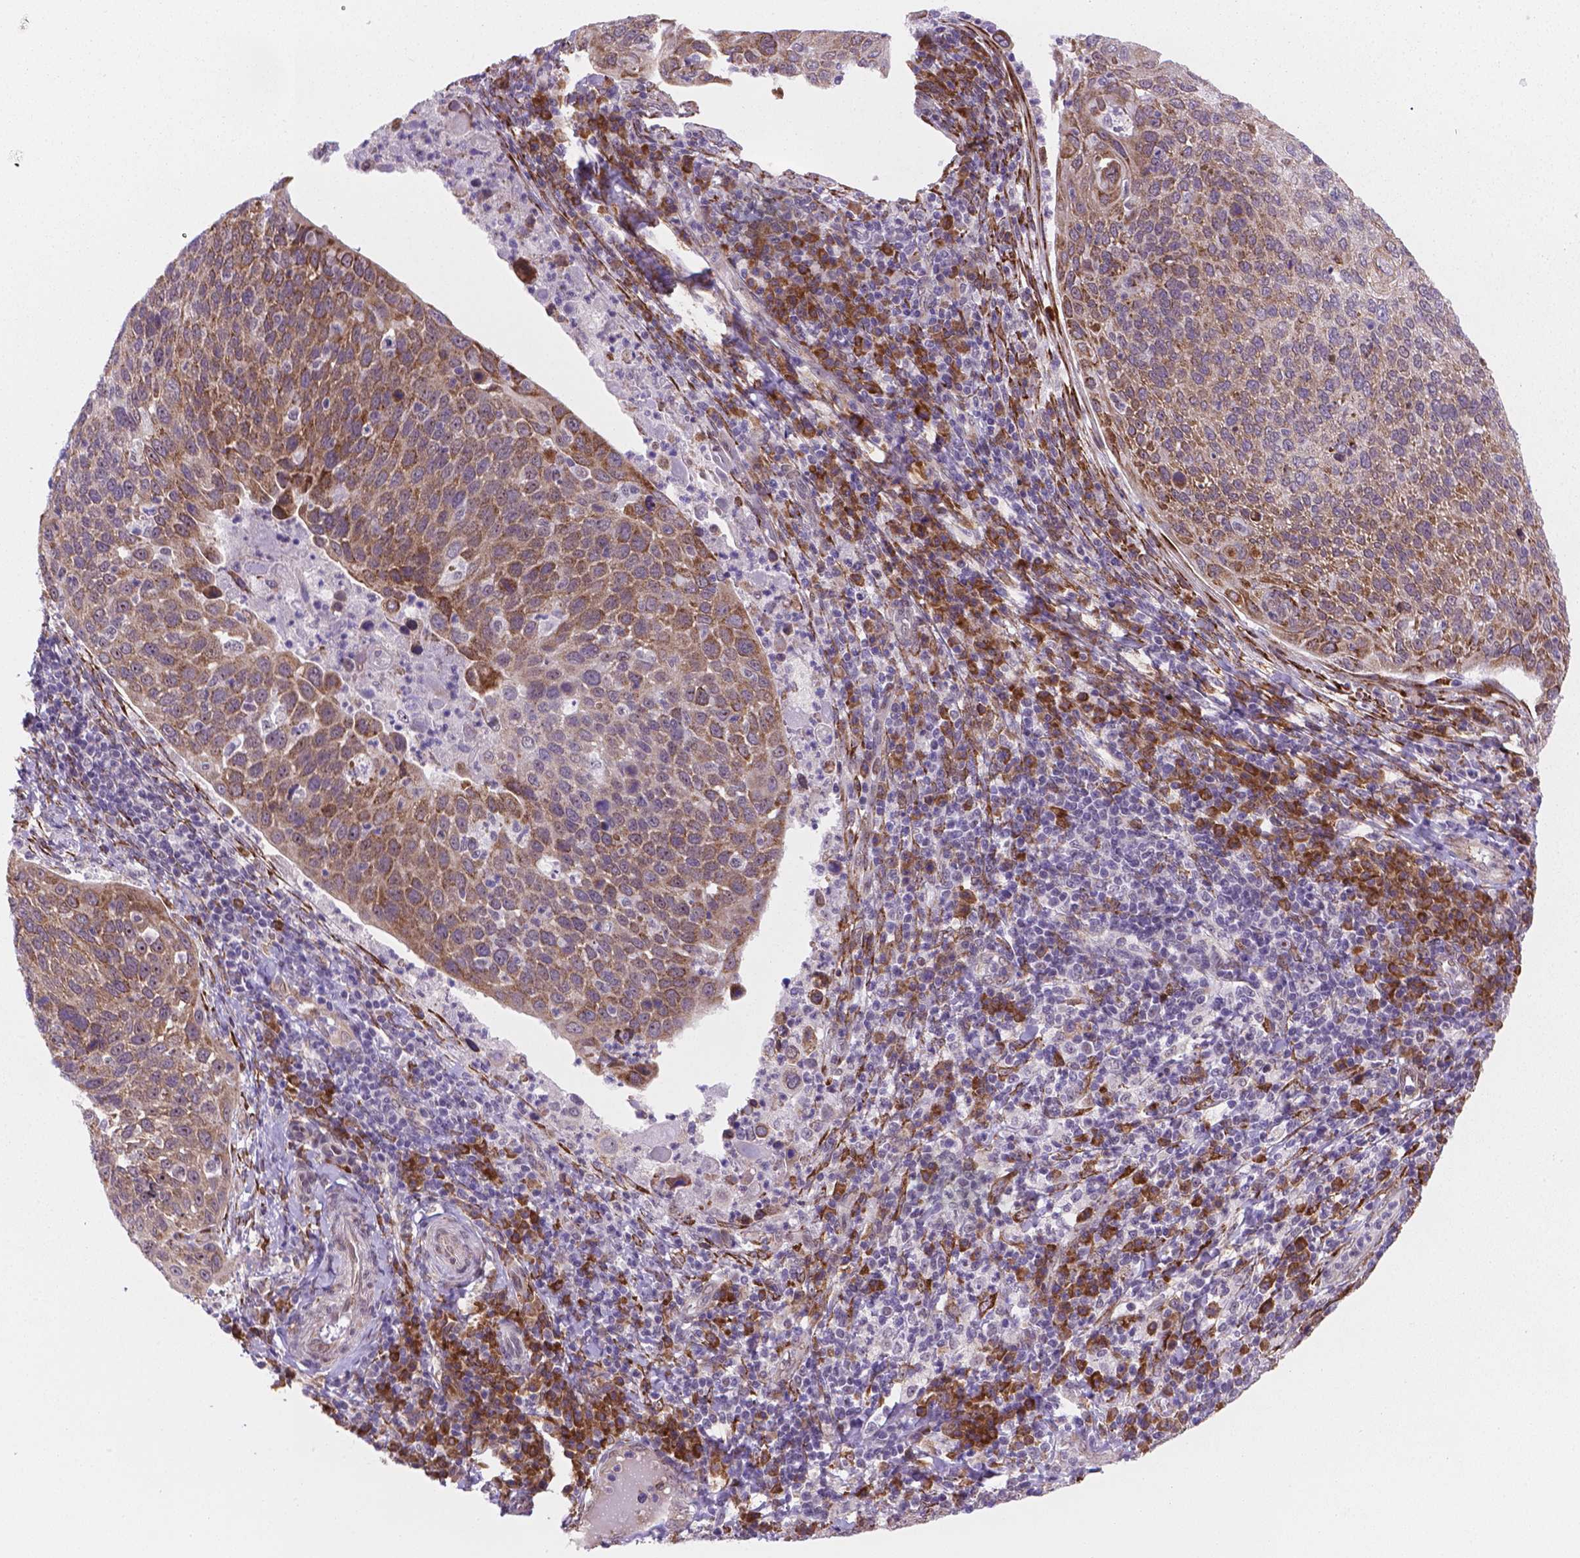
{"staining": {"intensity": "moderate", "quantity": ">75%", "location": "cytoplasmic/membranous"}, "tissue": "cervical cancer", "cell_type": "Tumor cells", "image_type": "cancer", "snomed": [{"axis": "morphology", "description": "Squamous cell carcinoma, NOS"}, {"axis": "topography", "description": "Cervix"}], "caption": "The image shows a brown stain indicating the presence of a protein in the cytoplasmic/membranous of tumor cells in cervical cancer.", "gene": "FNIP1", "patient": {"sex": "female", "age": 54}}